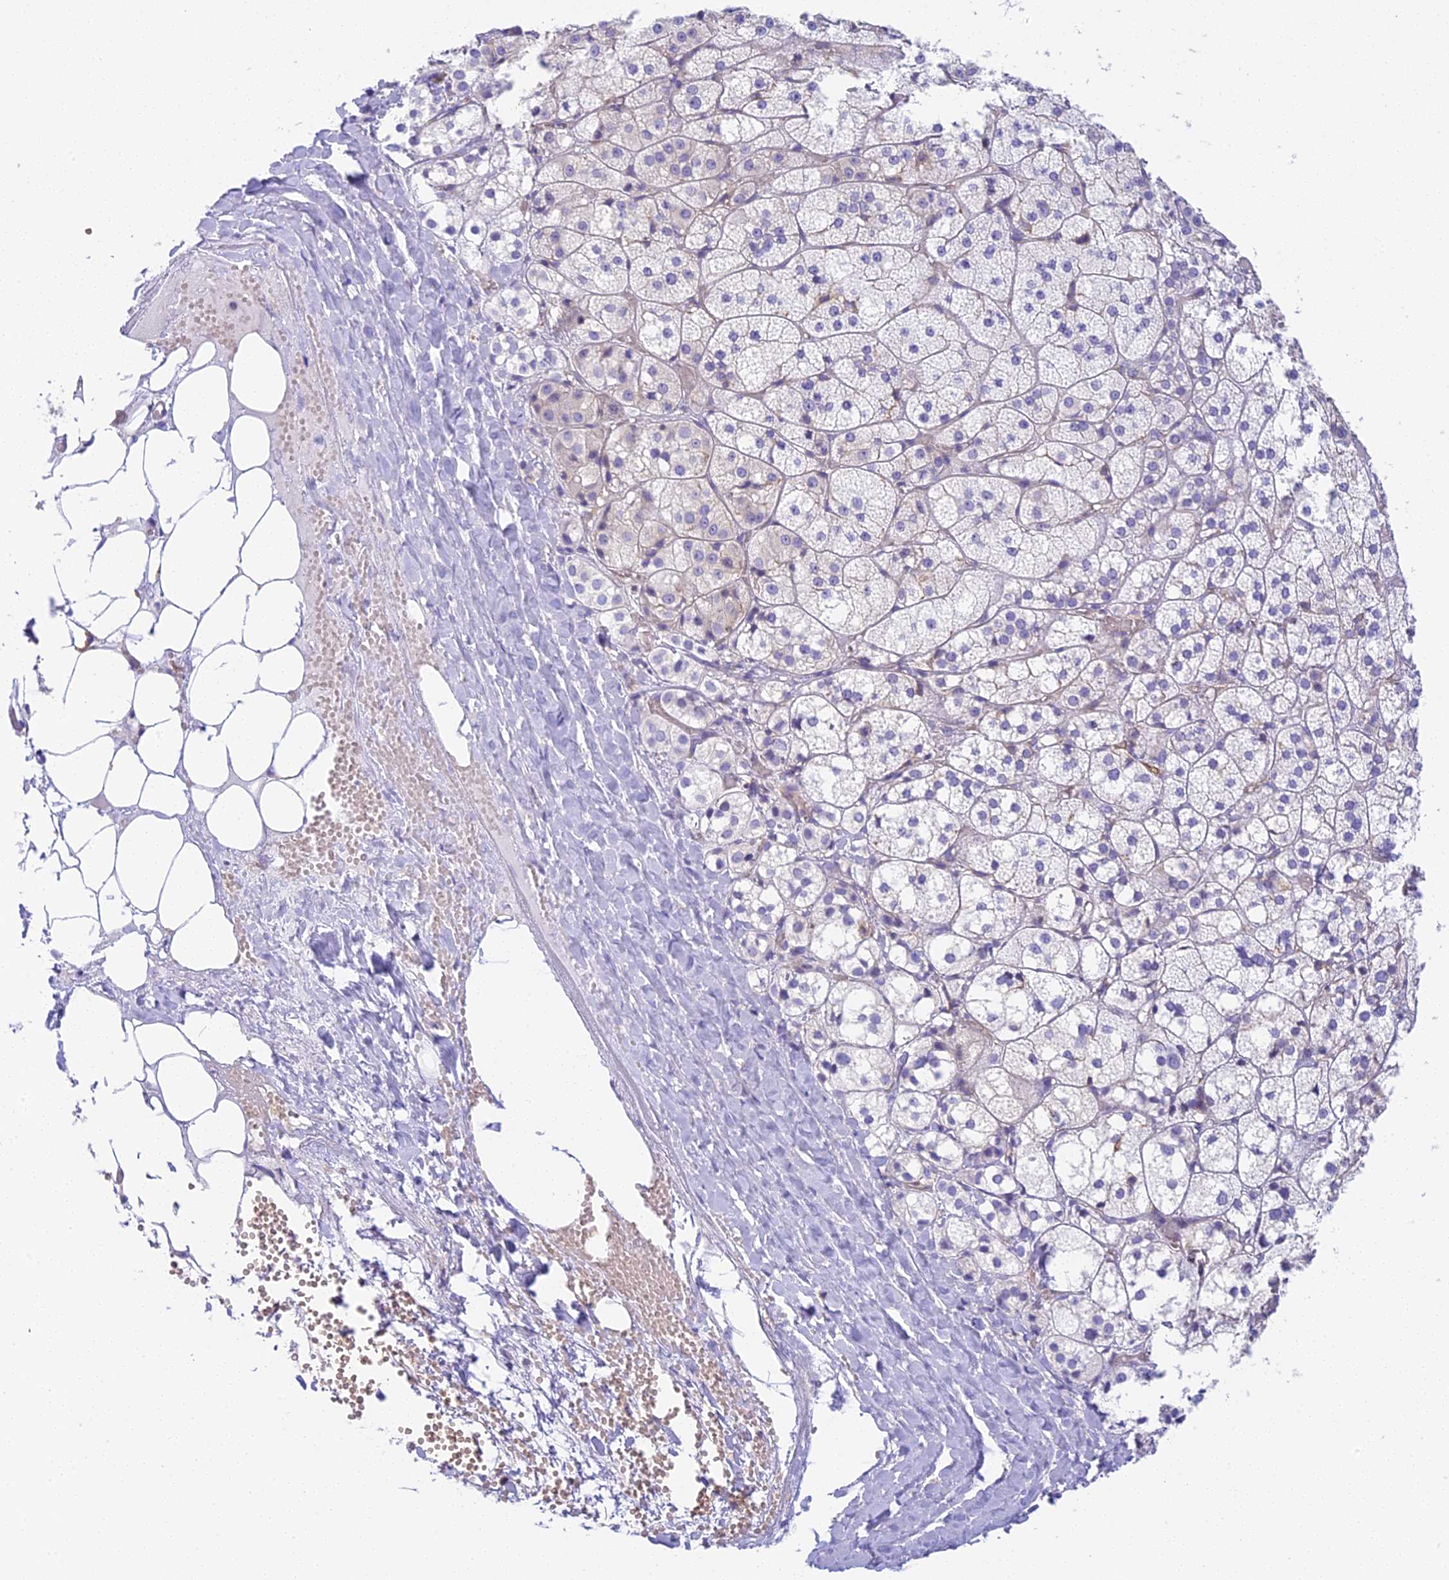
{"staining": {"intensity": "negative", "quantity": "none", "location": "none"}, "tissue": "adrenal gland", "cell_type": "Glandular cells", "image_type": "normal", "snomed": [{"axis": "morphology", "description": "Normal tissue, NOS"}, {"axis": "topography", "description": "Adrenal gland"}], "caption": "The histopathology image reveals no staining of glandular cells in benign adrenal gland. (DAB immunohistochemistry (IHC), high magnification).", "gene": "HOMER3", "patient": {"sex": "female", "age": 61}}